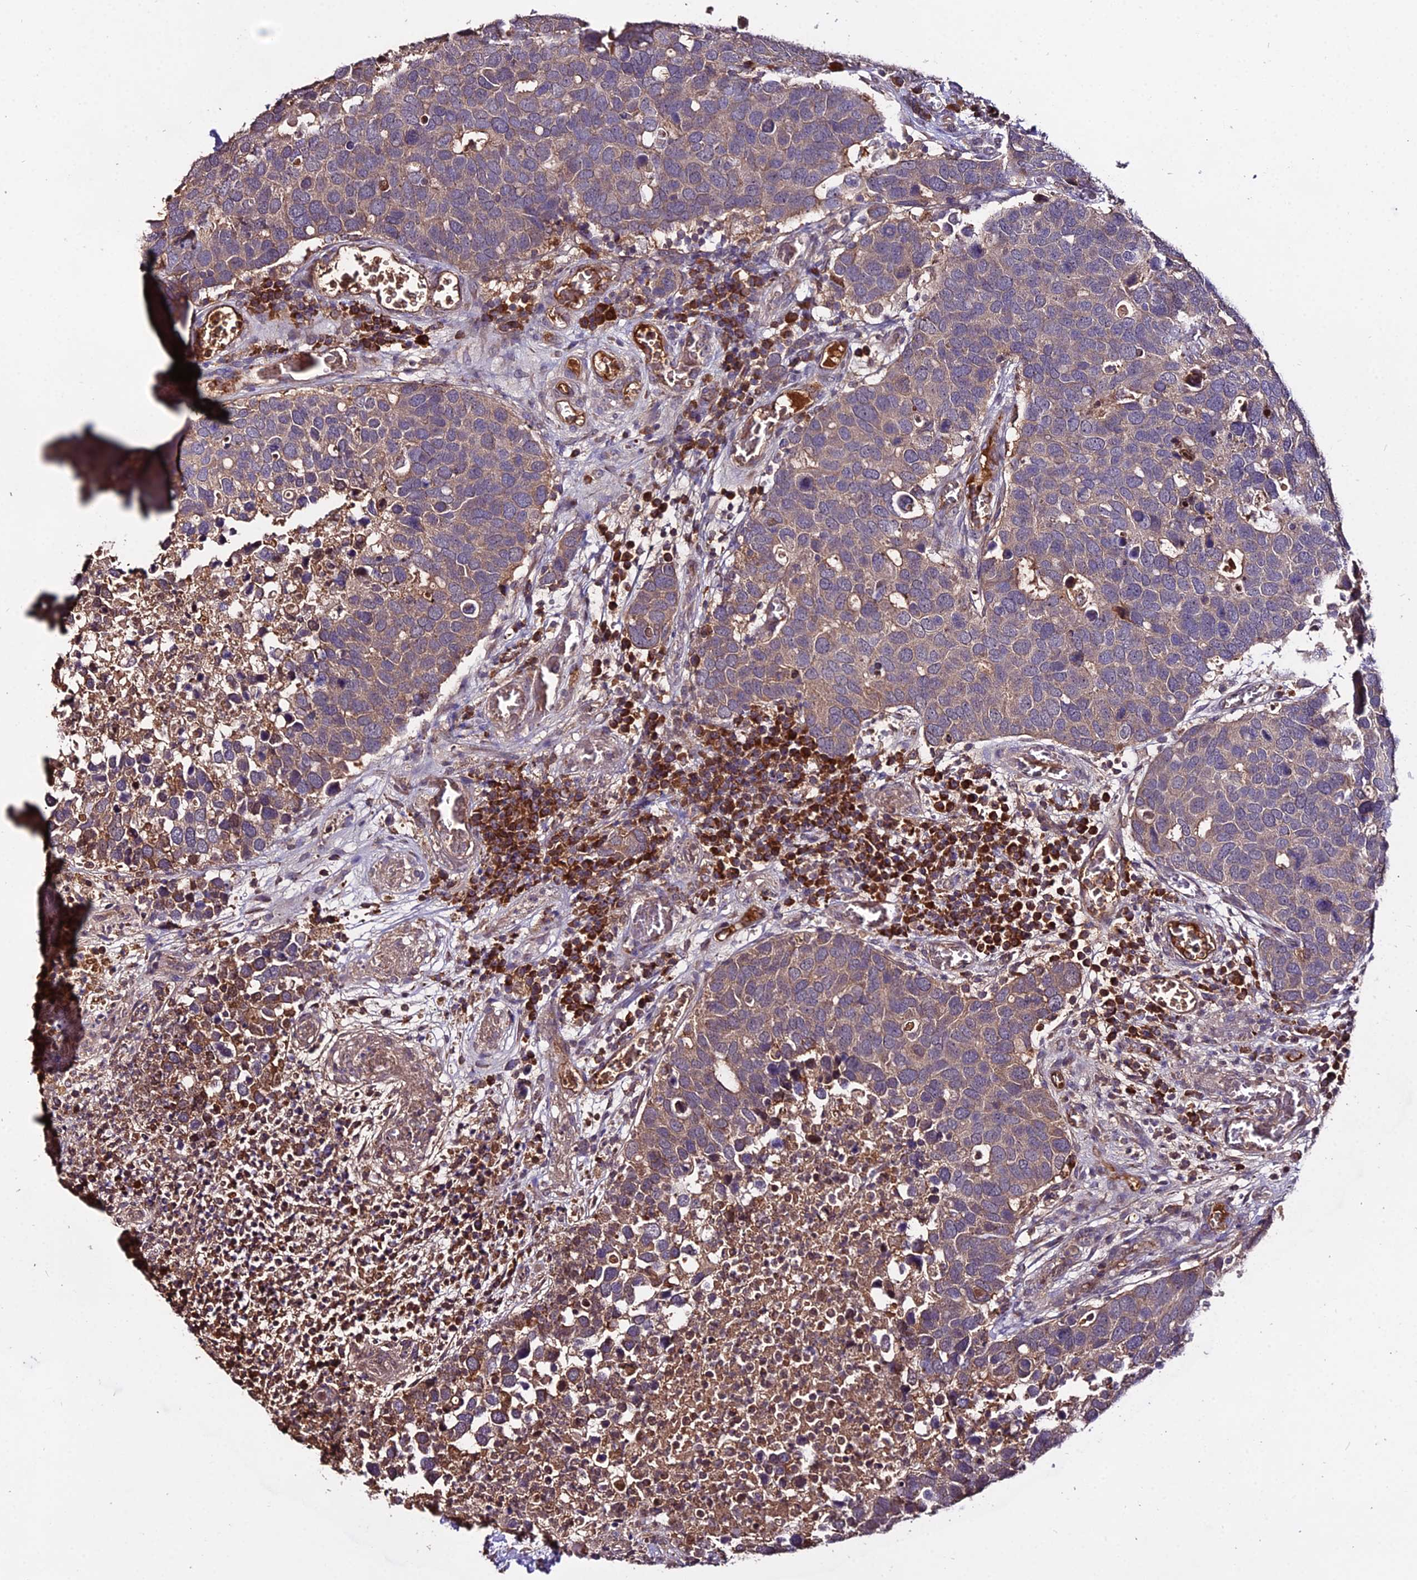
{"staining": {"intensity": "weak", "quantity": ">75%", "location": "cytoplasmic/membranous"}, "tissue": "breast cancer", "cell_type": "Tumor cells", "image_type": "cancer", "snomed": [{"axis": "morphology", "description": "Duct carcinoma"}, {"axis": "topography", "description": "Breast"}], "caption": "This image reveals IHC staining of breast invasive ductal carcinoma, with low weak cytoplasmic/membranous staining in about >75% of tumor cells.", "gene": "KCTD16", "patient": {"sex": "female", "age": 83}}